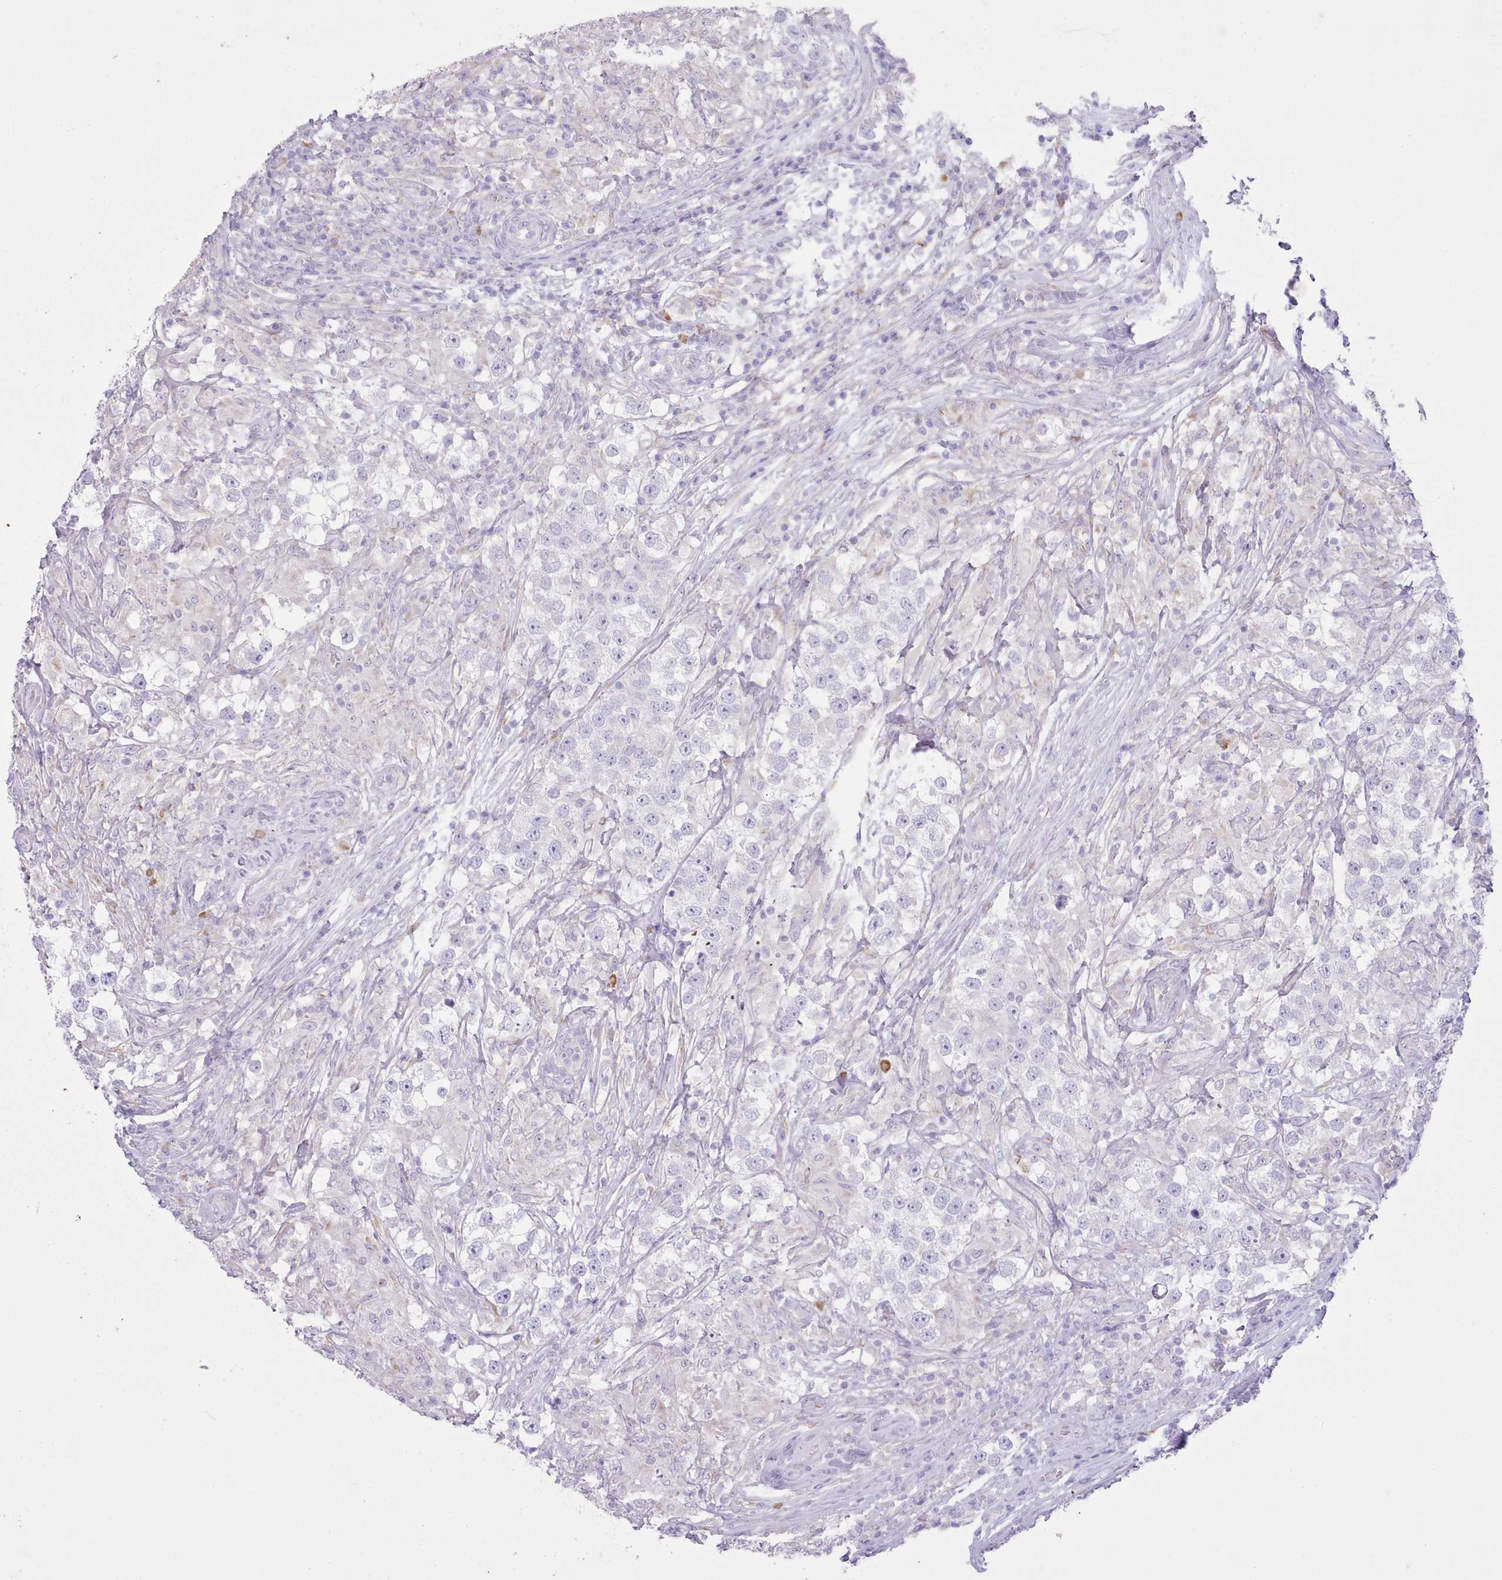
{"staining": {"intensity": "negative", "quantity": "none", "location": "none"}, "tissue": "testis cancer", "cell_type": "Tumor cells", "image_type": "cancer", "snomed": [{"axis": "morphology", "description": "Seminoma, NOS"}, {"axis": "topography", "description": "Testis"}], "caption": "Tumor cells are negative for protein expression in human testis seminoma. The staining was performed using DAB (3,3'-diaminobenzidine) to visualize the protein expression in brown, while the nuclei were stained in blue with hematoxylin (Magnification: 20x).", "gene": "CCL1", "patient": {"sex": "male", "age": 46}}